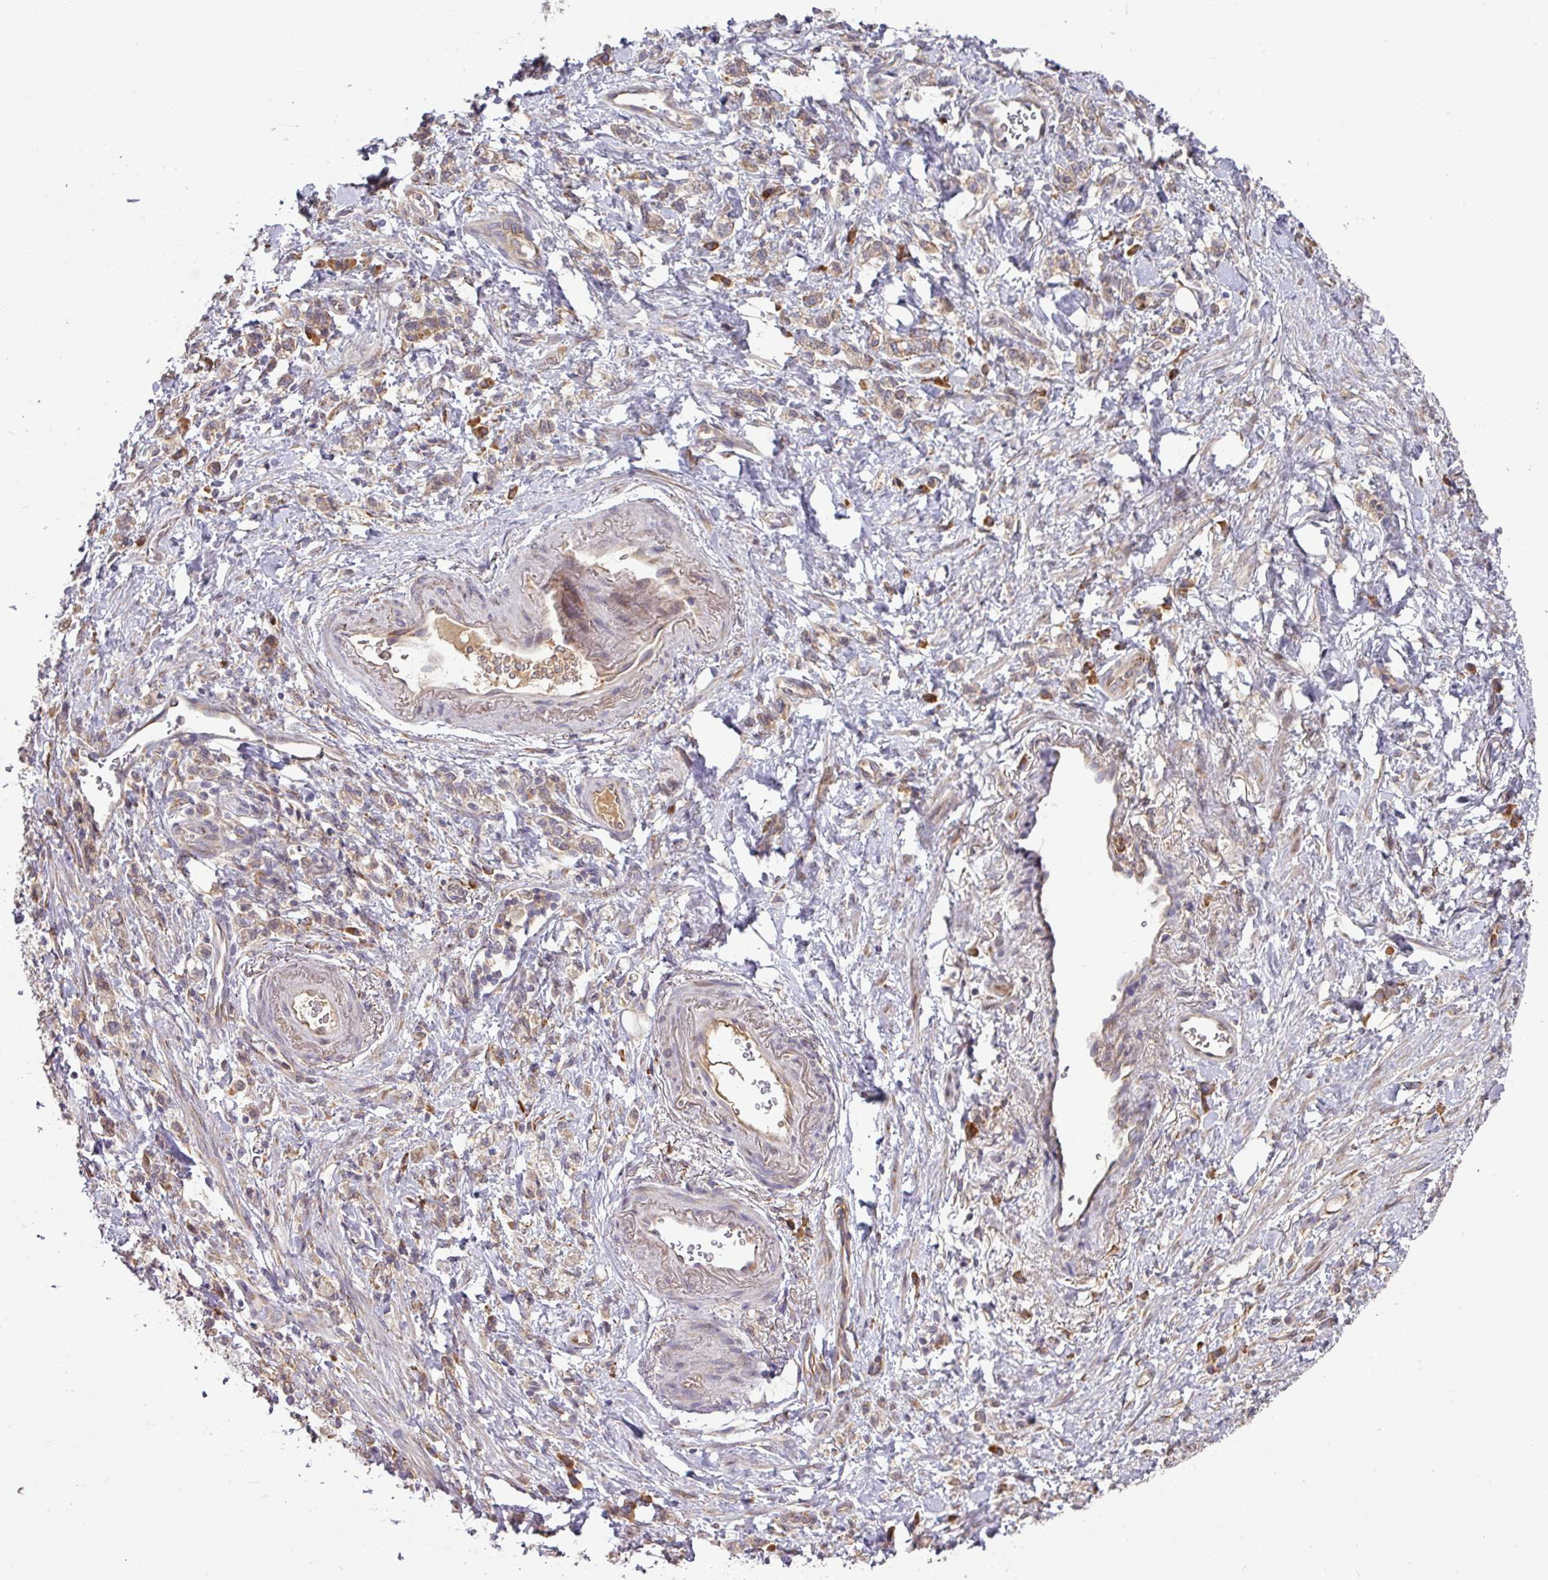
{"staining": {"intensity": "moderate", "quantity": ">75%", "location": "cytoplasmic/membranous"}, "tissue": "stomach cancer", "cell_type": "Tumor cells", "image_type": "cancer", "snomed": [{"axis": "morphology", "description": "Adenocarcinoma, NOS"}, {"axis": "topography", "description": "Stomach"}], "caption": "This image reveals stomach adenocarcinoma stained with immunohistochemistry to label a protein in brown. The cytoplasmic/membranous of tumor cells show moderate positivity for the protein. Nuclei are counter-stained blue.", "gene": "GALP", "patient": {"sex": "male", "age": 77}}